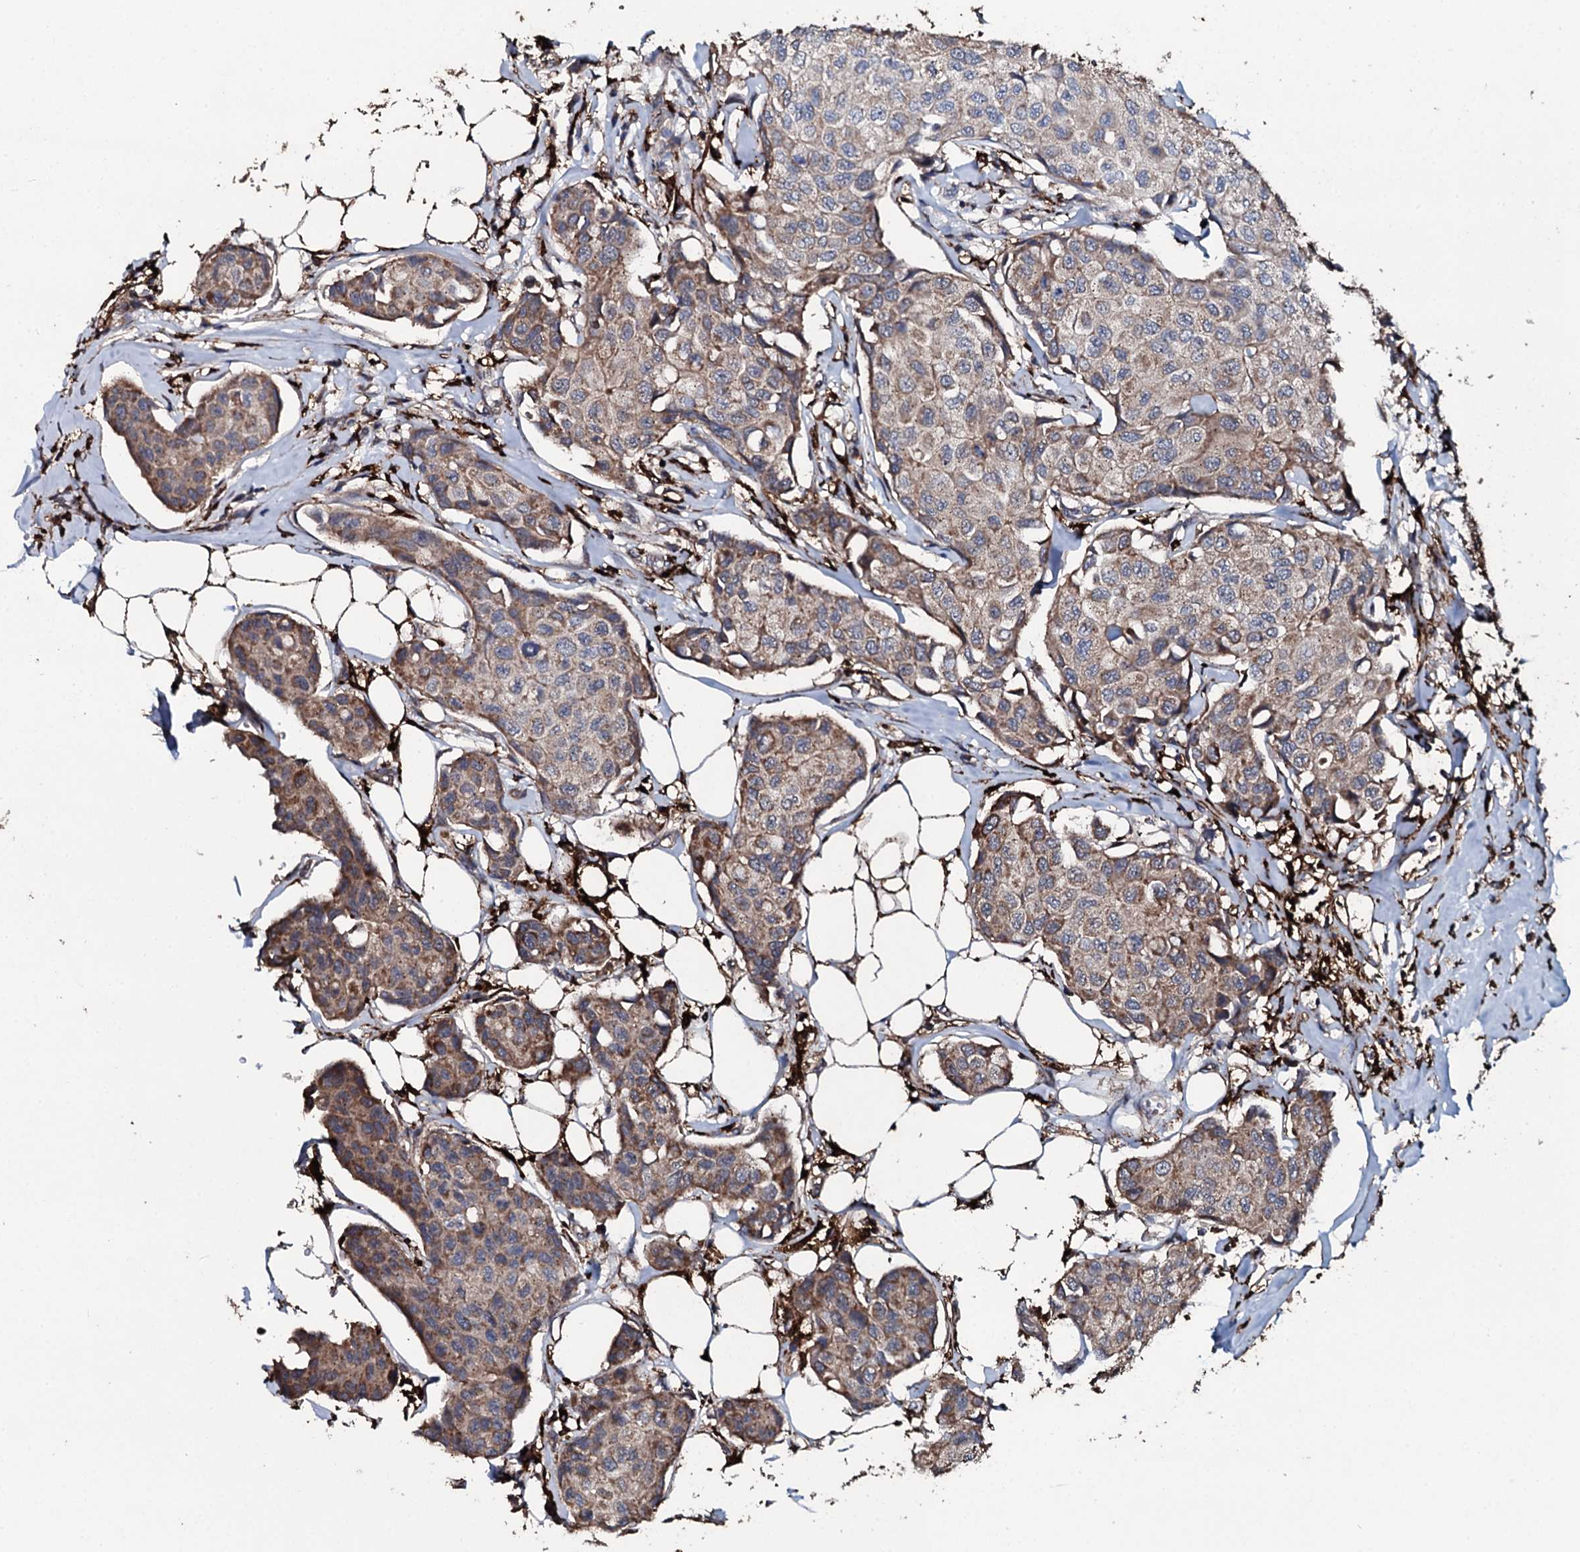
{"staining": {"intensity": "weak", "quantity": ">75%", "location": "cytoplasmic/membranous"}, "tissue": "breast cancer", "cell_type": "Tumor cells", "image_type": "cancer", "snomed": [{"axis": "morphology", "description": "Duct carcinoma"}, {"axis": "topography", "description": "Breast"}], "caption": "Immunohistochemistry (DAB (3,3'-diaminobenzidine)) staining of breast infiltrating ductal carcinoma shows weak cytoplasmic/membranous protein expression in approximately >75% of tumor cells.", "gene": "TPGS2", "patient": {"sex": "female", "age": 80}}